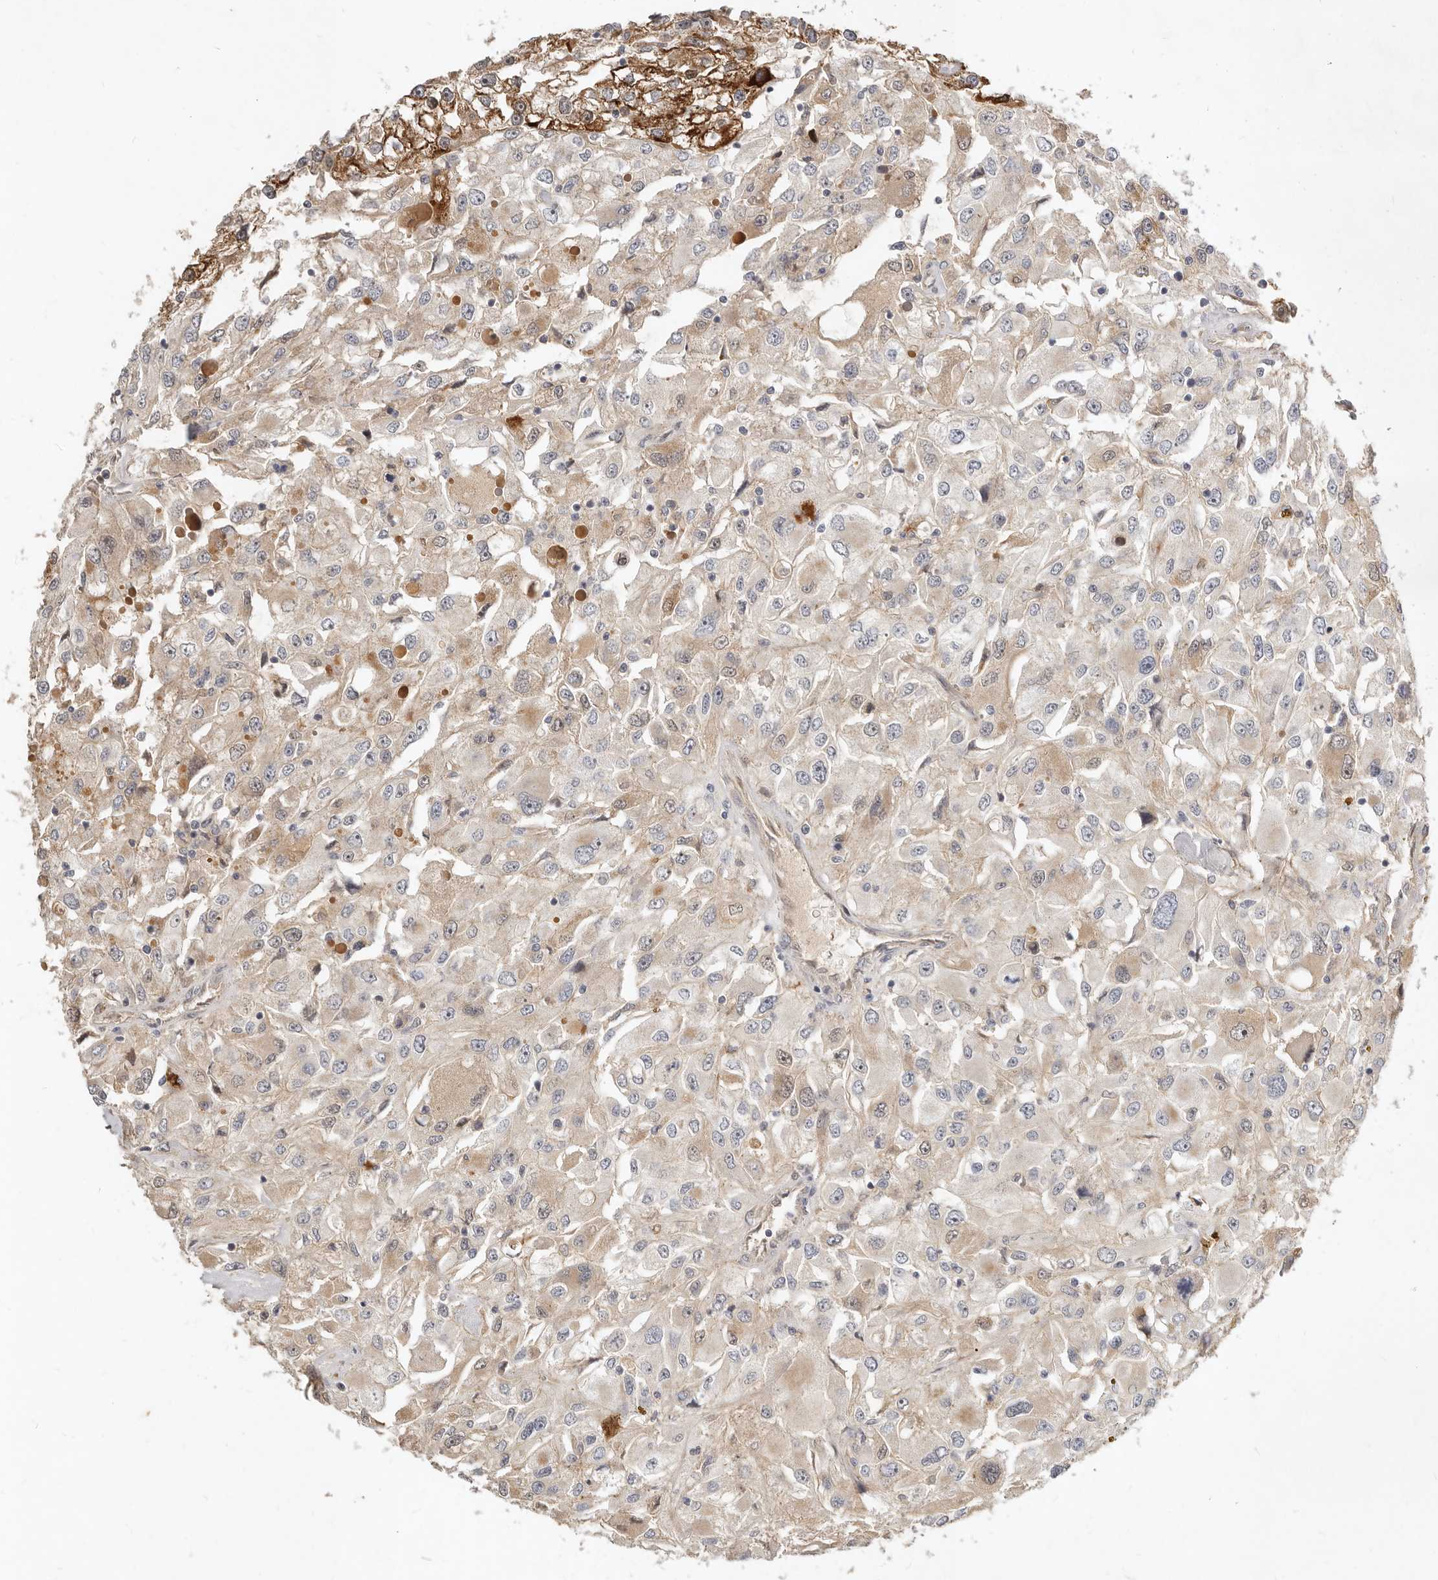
{"staining": {"intensity": "moderate", "quantity": "25%-75%", "location": "cytoplasmic/membranous"}, "tissue": "renal cancer", "cell_type": "Tumor cells", "image_type": "cancer", "snomed": [{"axis": "morphology", "description": "Adenocarcinoma, NOS"}, {"axis": "topography", "description": "Kidney"}], "caption": "A brown stain shows moderate cytoplasmic/membranous positivity of a protein in adenocarcinoma (renal) tumor cells.", "gene": "MICALL2", "patient": {"sex": "female", "age": 52}}